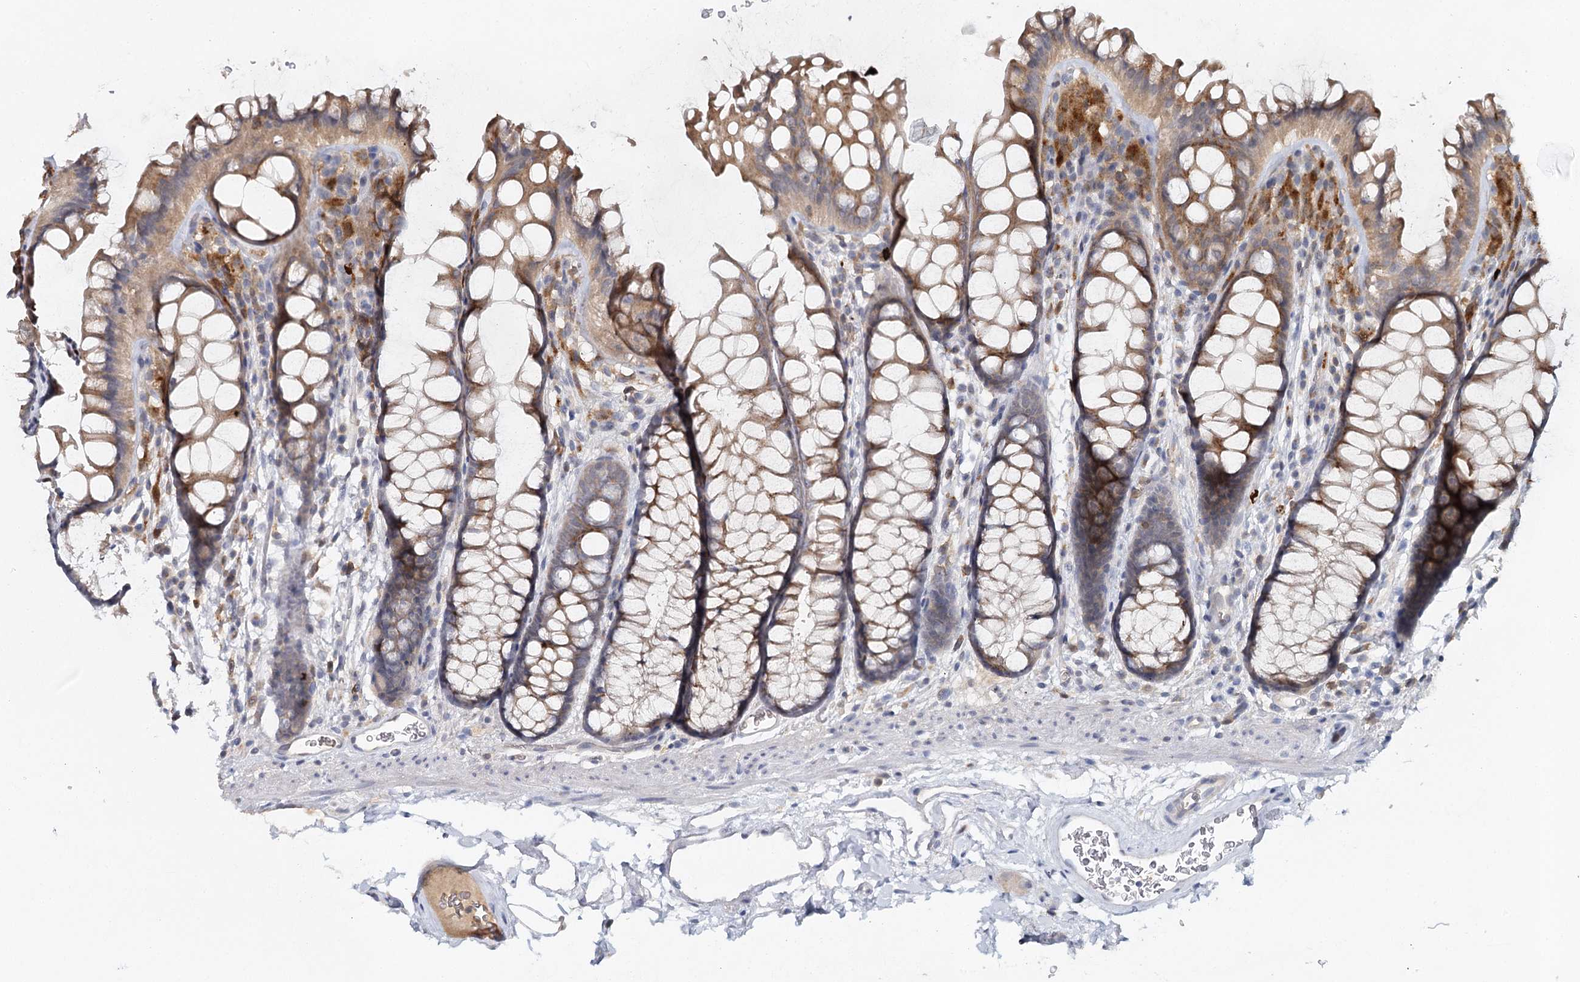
{"staining": {"intensity": "negative", "quantity": "none", "location": "none"}, "tissue": "colon", "cell_type": "Endothelial cells", "image_type": "normal", "snomed": [{"axis": "morphology", "description": "Normal tissue, NOS"}, {"axis": "topography", "description": "Colon"}], "caption": "This micrograph is of normal colon stained with immunohistochemistry (IHC) to label a protein in brown with the nuclei are counter-stained blue. There is no staining in endothelial cells.", "gene": "SLC41A2", "patient": {"sex": "female", "age": 82}}